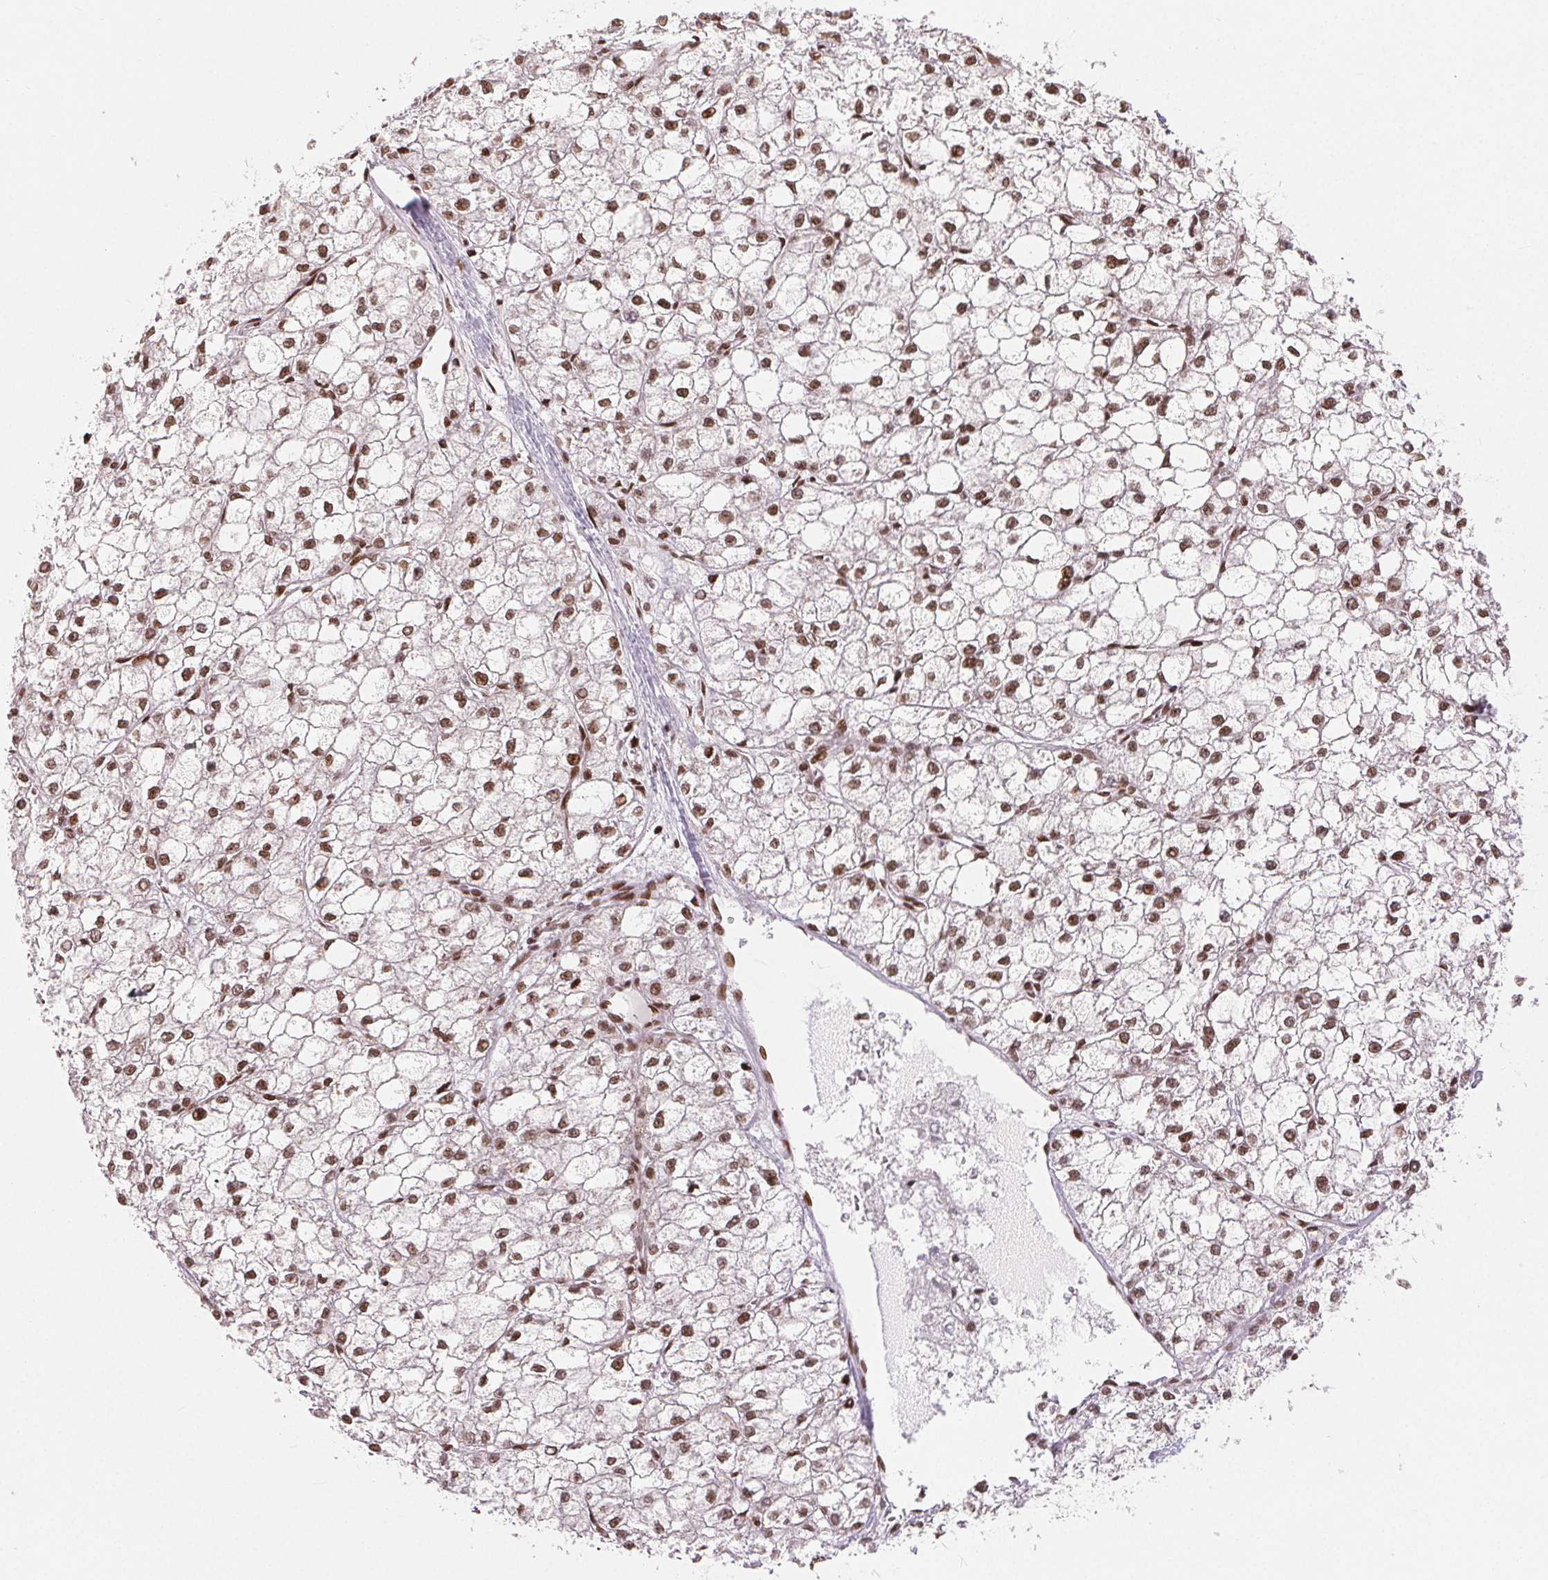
{"staining": {"intensity": "moderate", "quantity": ">75%", "location": "nuclear"}, "tissue": "liver cancer", "cell_type": "Tumor cells", "image_type": "cancer", "snomed": [{"axis": "morphology", "description": "Carcinoma, Hepatocellular, NOS"}, {"axis": "topography", "description": "Liver"}], "caption": "A photomicrograph of liver hepatocellular carcinoma stained for a protein shows moderate nuclear brown staining in tumor cells.", "gene": "ZNF80", "patient": {"sex": "female", "age": 43}}